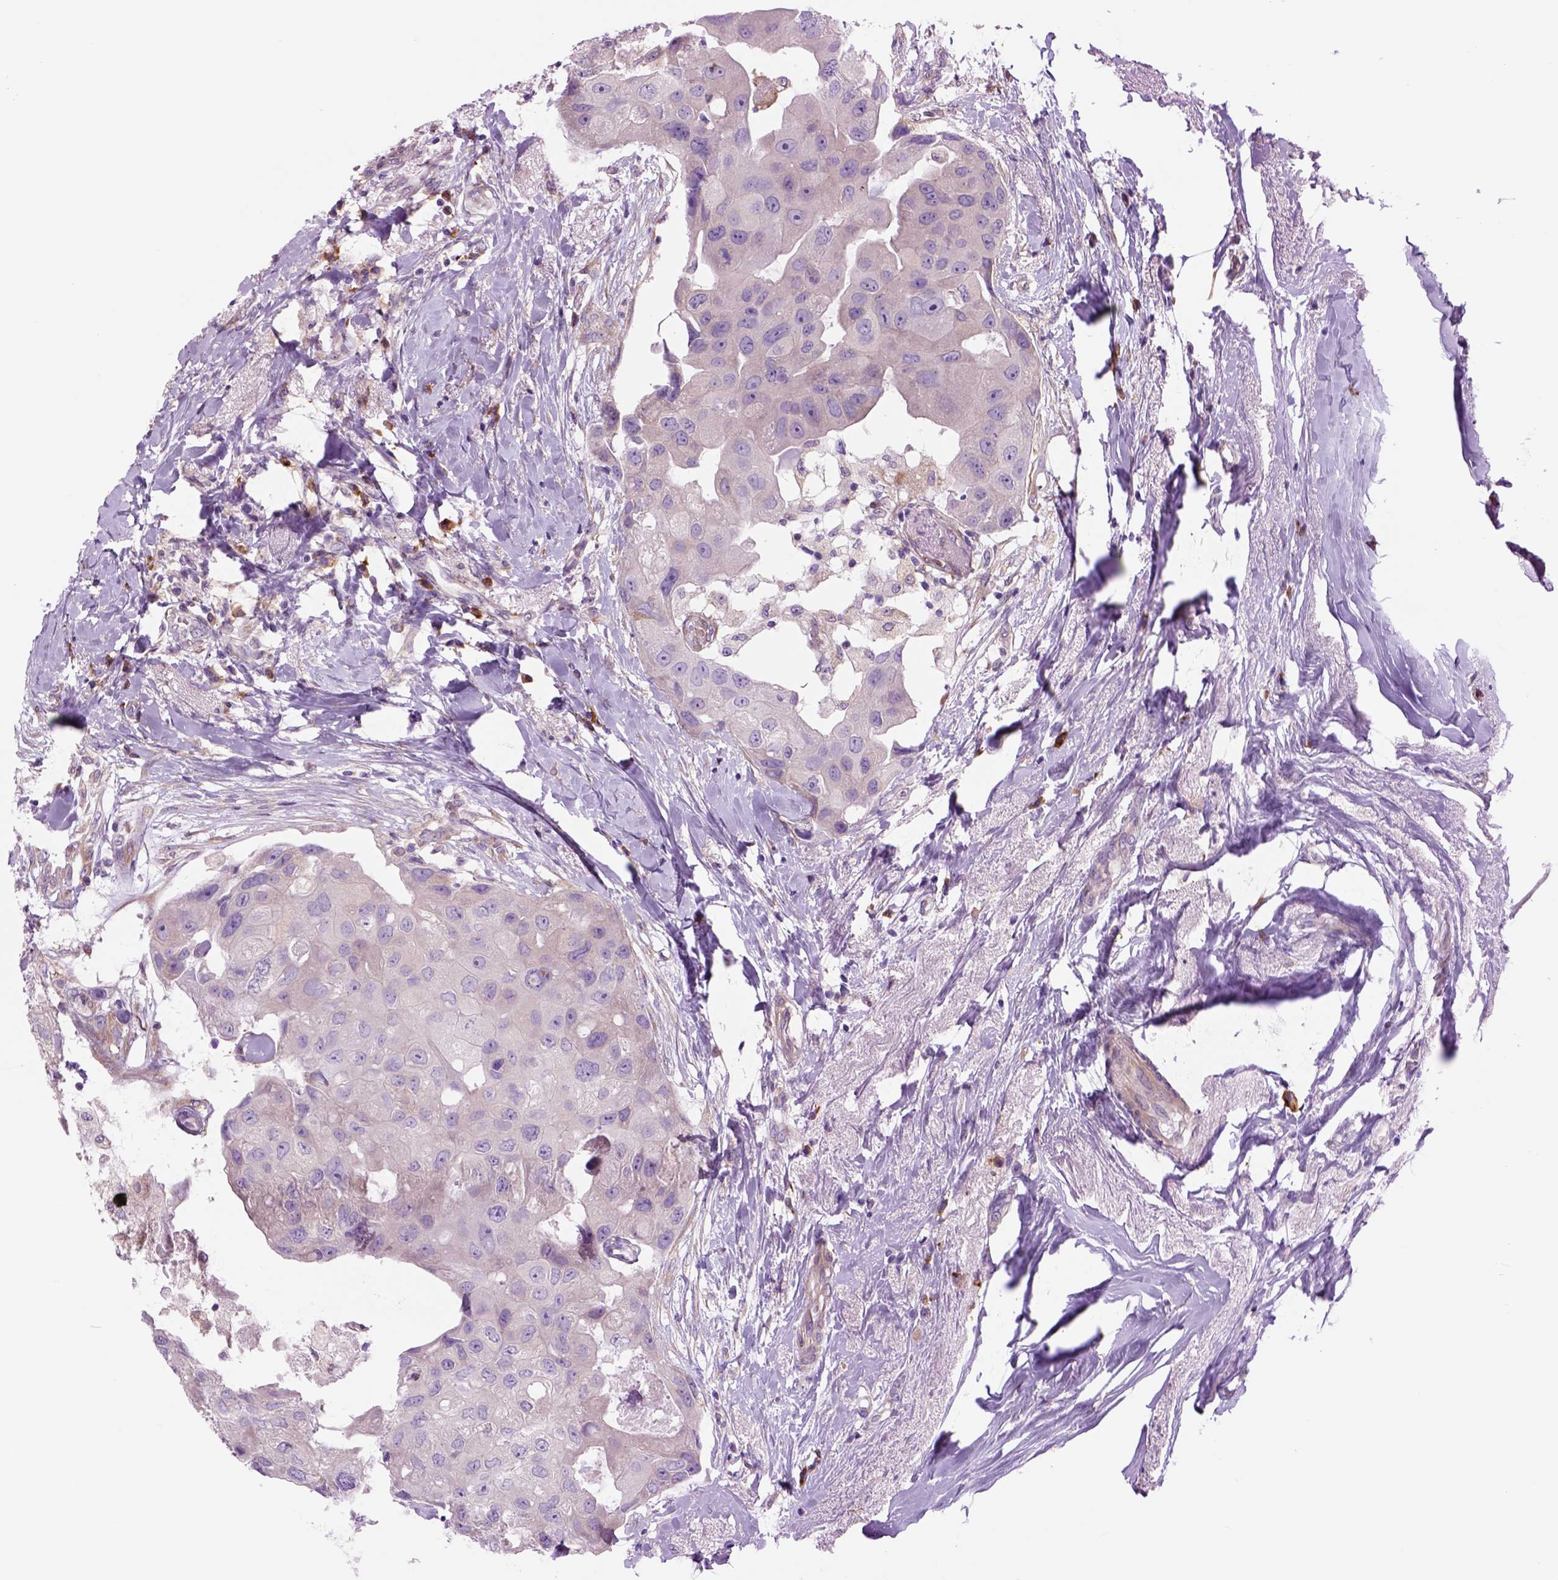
{"staining": {"intensity": "negative", "quantity": "none", "location": "none"}, "tissue": "breast cancer", "cell_type": "Tumor cells", "image_type": "cancer", "snomed": [{"axis": "morphology", "description": "Duct carcinoma"}, {"axis": "topography", "description": "Breast"}], "caption": "An immunohistochemistry histopathology image of intraductal carcinoma (breast) is shown. There is no staining in tumor cells of intraductal carcinoma (breast).", "gene": "PIAS3", "patient": {"sex": "female", "age": 43}}